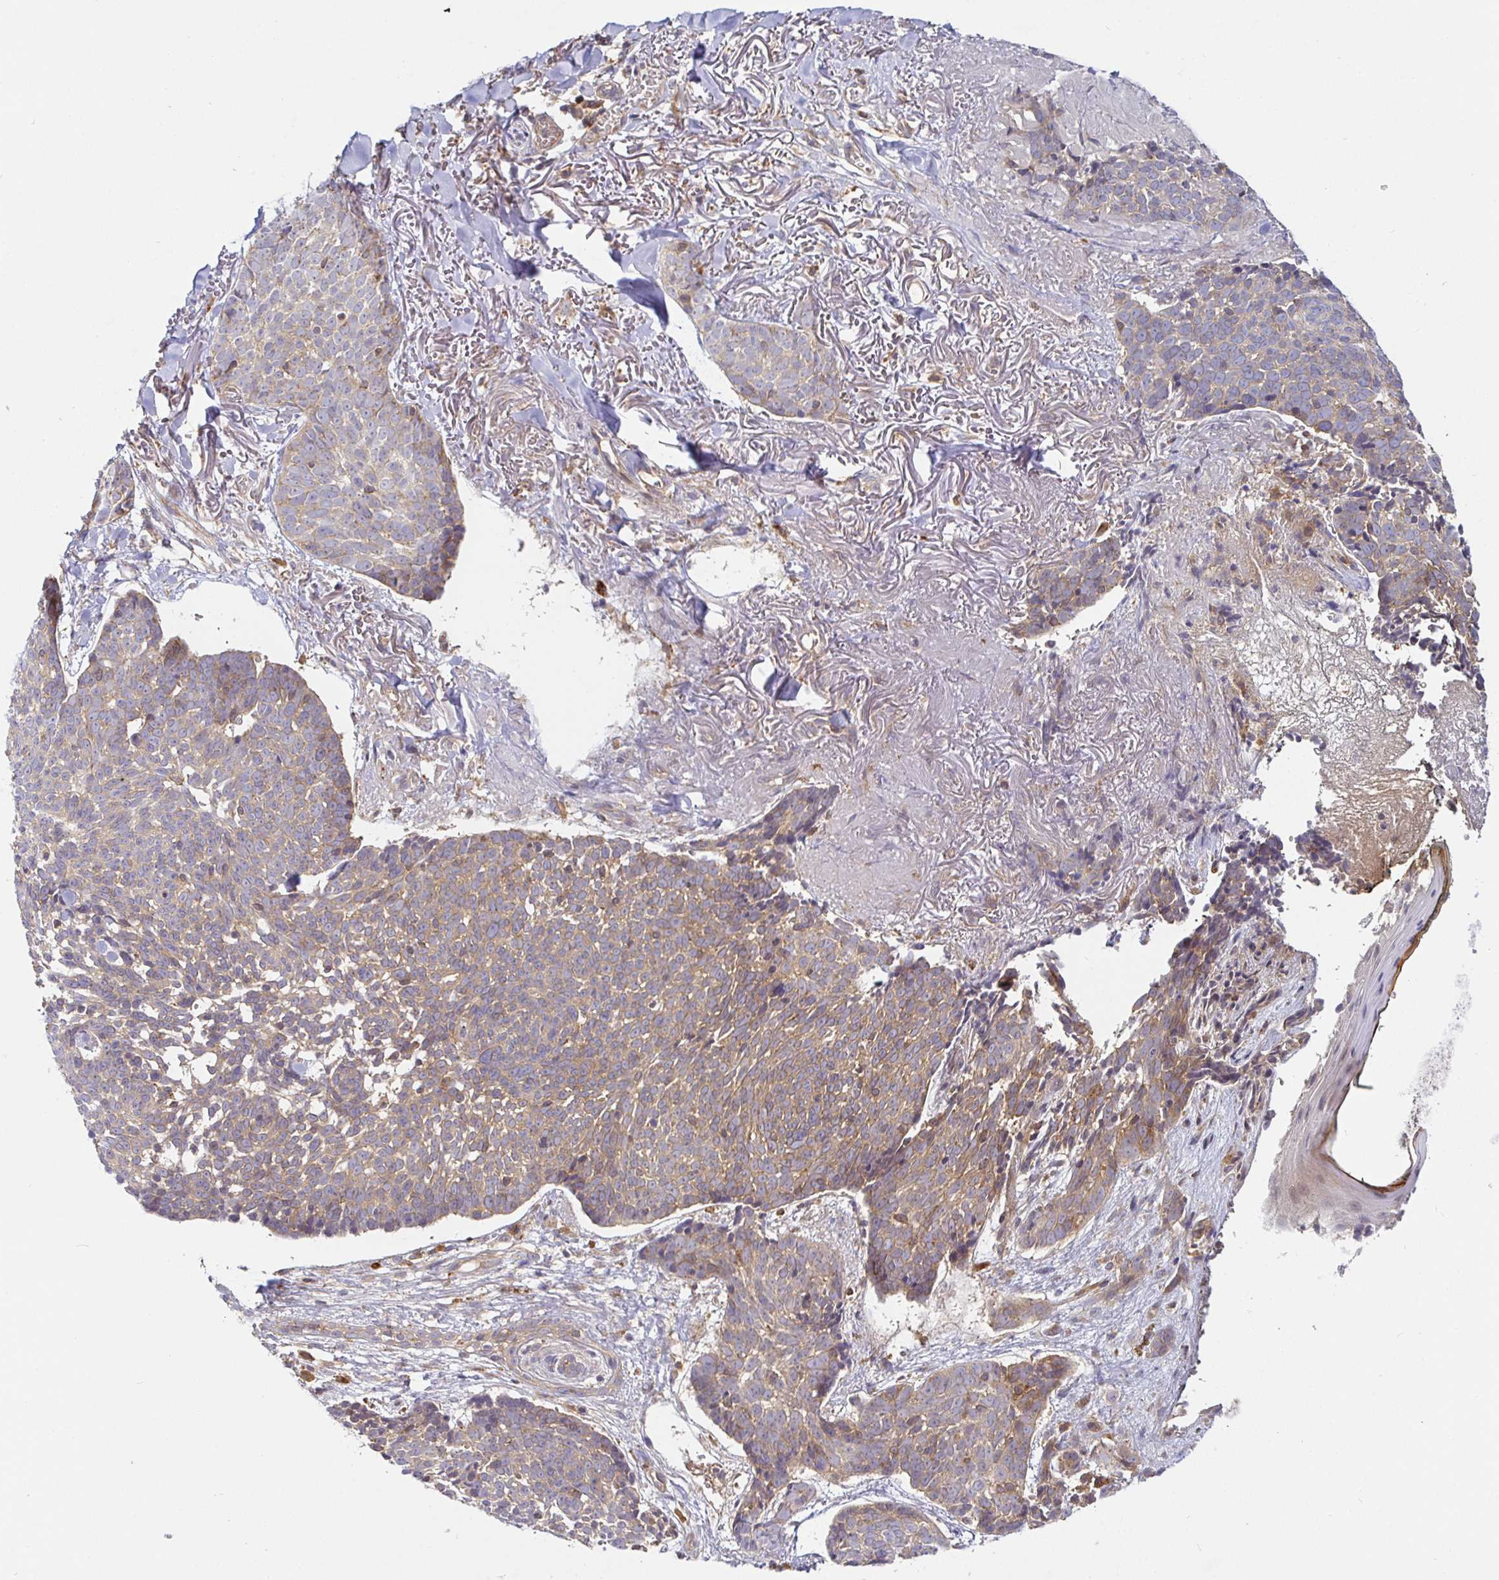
{"staining": {"intensity": "weak", "quantity": ">75%", "location": "cytoplasmic/membranous"}, "tissue": "skin cancer", "cell_type": "Tumor cells", "image_type": "cancer", "snomed": [{"axis": "morphology", "description": "Basal cell carcinoma"}, {"axis": "morphology", "description": "BCC, high aggressive"}, {"axis": "topography", "description": "Skin"}], "caption": "Bcc,  high aggressive (skin) was stained to show a protein in brown. There is low levels of weak cytoplasmic/membranous staining in about >75% of tumor cells. The protein is shown in brown color, while the nuclei are stained blue.", "gene": "SNX8", "patient": {"sex": "female", "age": 86}}